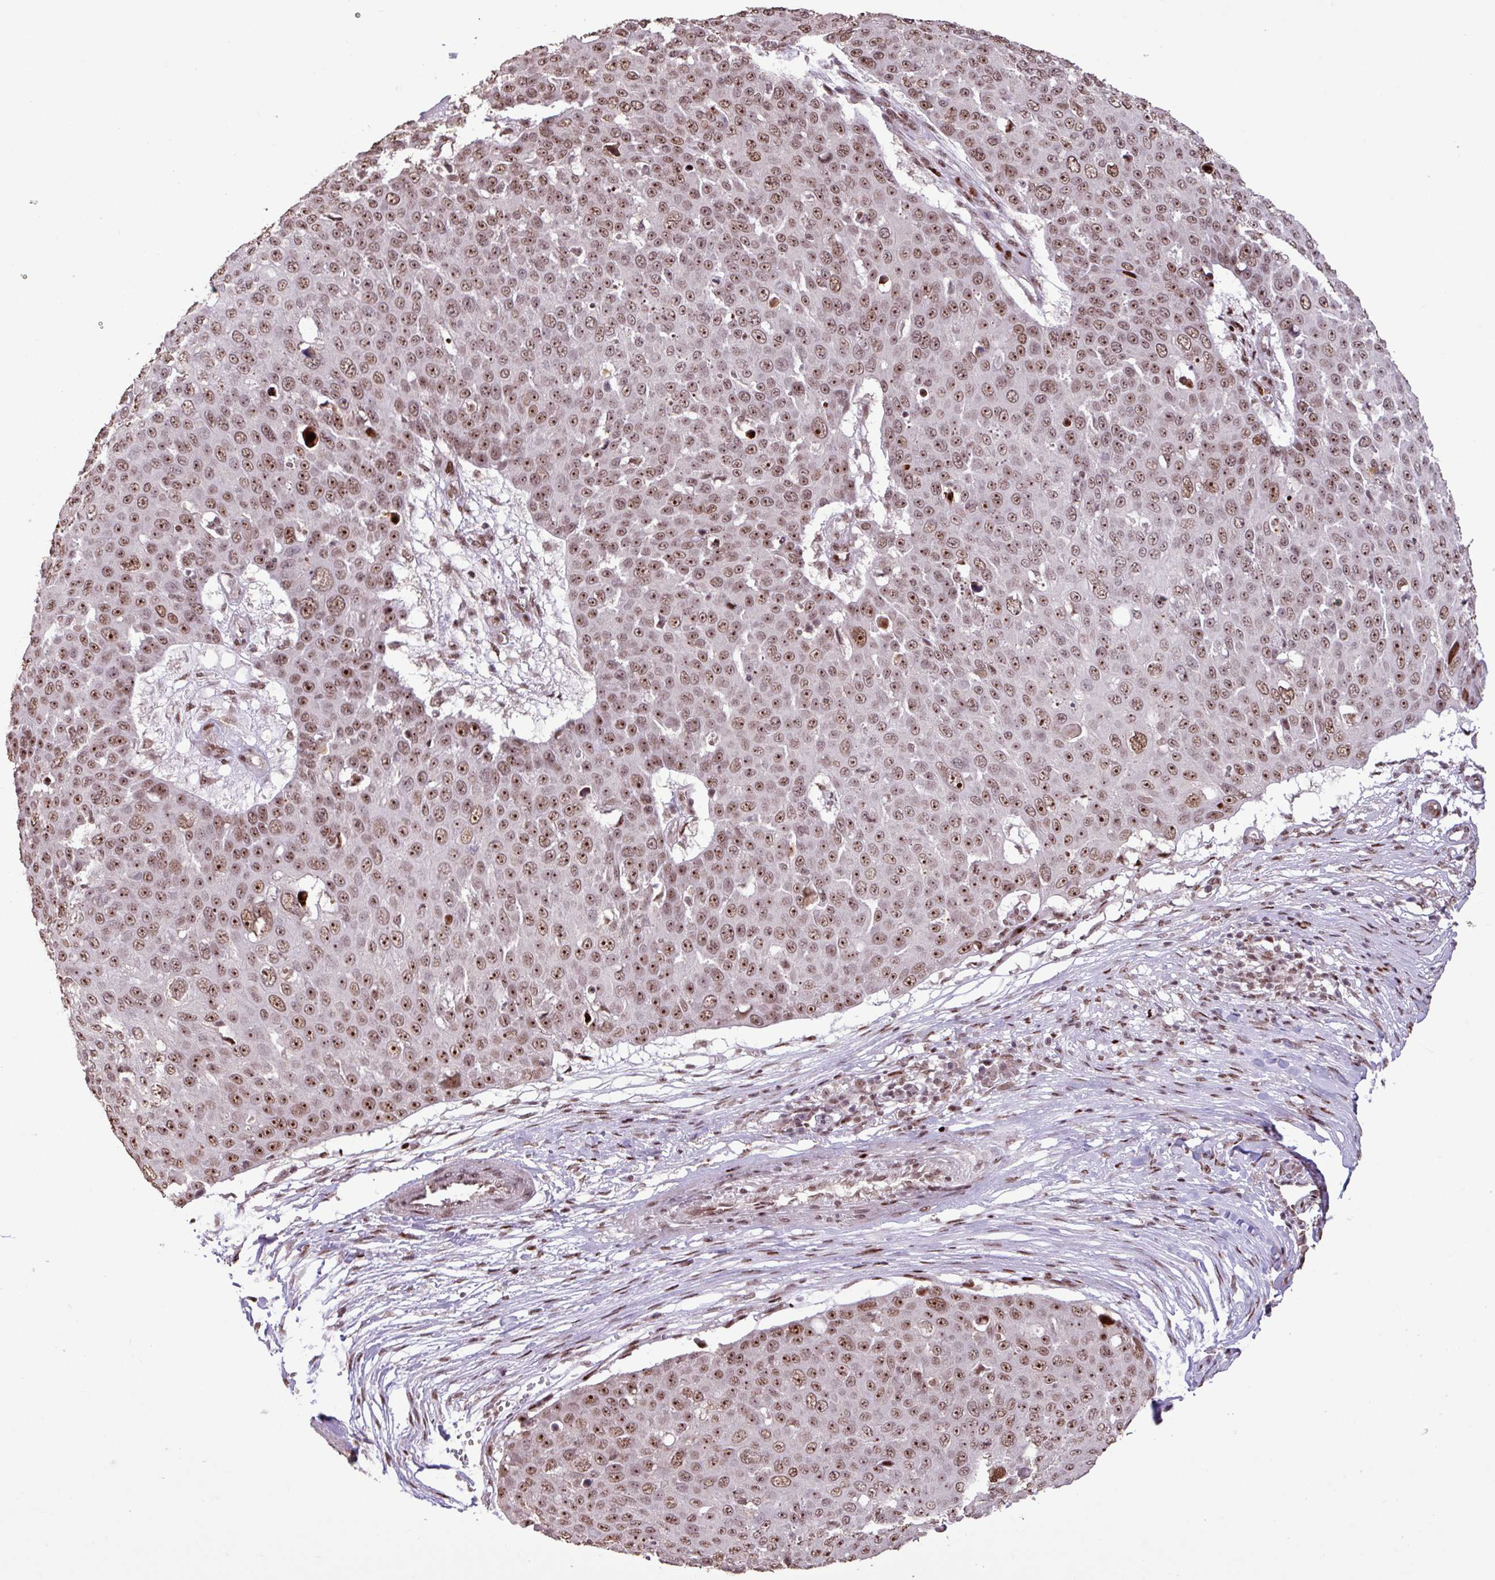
{"staining": {"intensity": "moderate", "quantity": ">75%", "location": "nuclear"}, "tissue": "skin cancer", "cell_type": "Tumor cells", "image_type": "cancer", "snomed": [{"axis": "morphology", "description": "Squamous cell carcinoma, NOS"}, {"axis": "topography", "description": "Skin"}], "caption": "This image exhibits IHC staining of skin cancer (squamous cell carcinoma), with medium moderate nuclear staining in about >75% of tumor cells.", "gene": "ZNF709", "patient": {"sex": "male", "age": 71}}